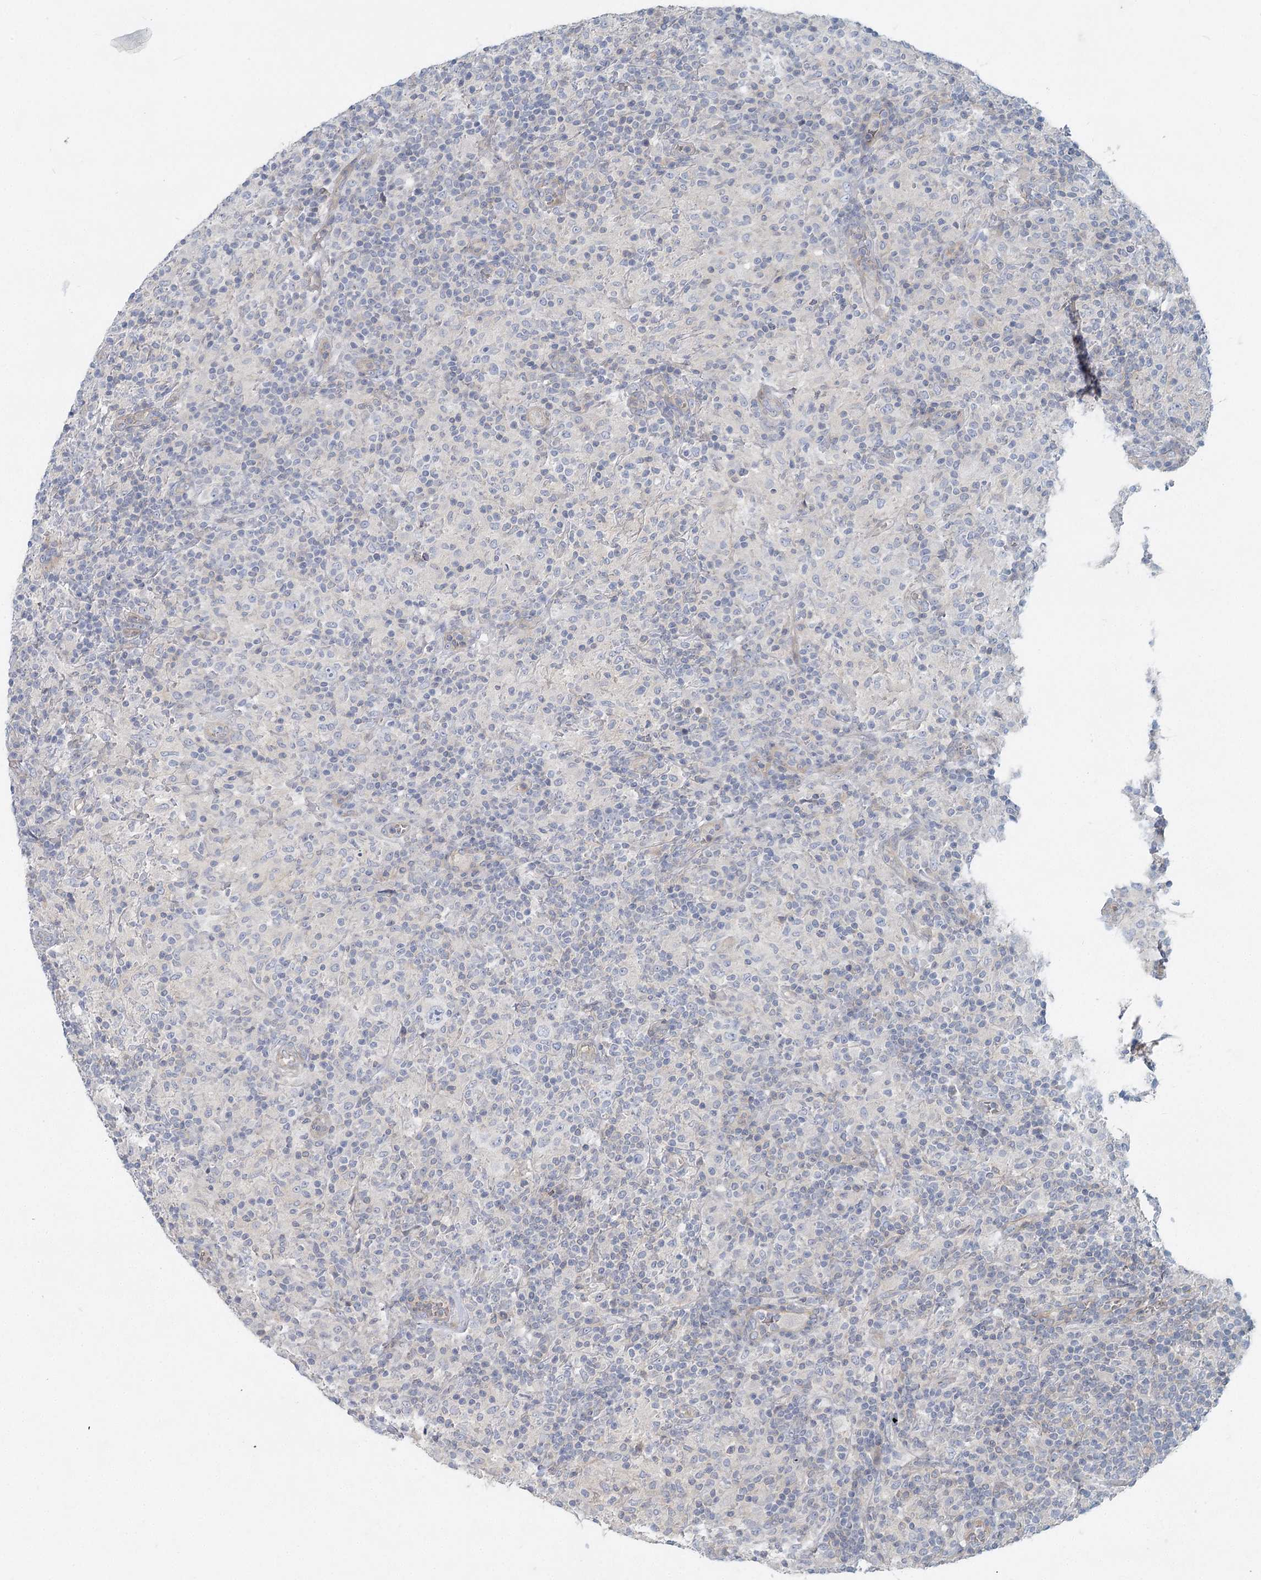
{"staining": {"intensity": "negative", "quantity": "none", "location": "none"}, "tissue": "lymphoma", "cell_type": "Tumor cells", "image_type": "cancer", "snomed": [{"axis": "morphology", "description": "Hodgkin's disease, NOS"}, {"axis": "topography", "description": "Lymph node"}], "caption": "Immunohistochemistry (IHC) of human lymphoma demonstrates no staining in tumor cells.", "gene": "DNMBP", "patient": {"sex": "male", "age": 70}}